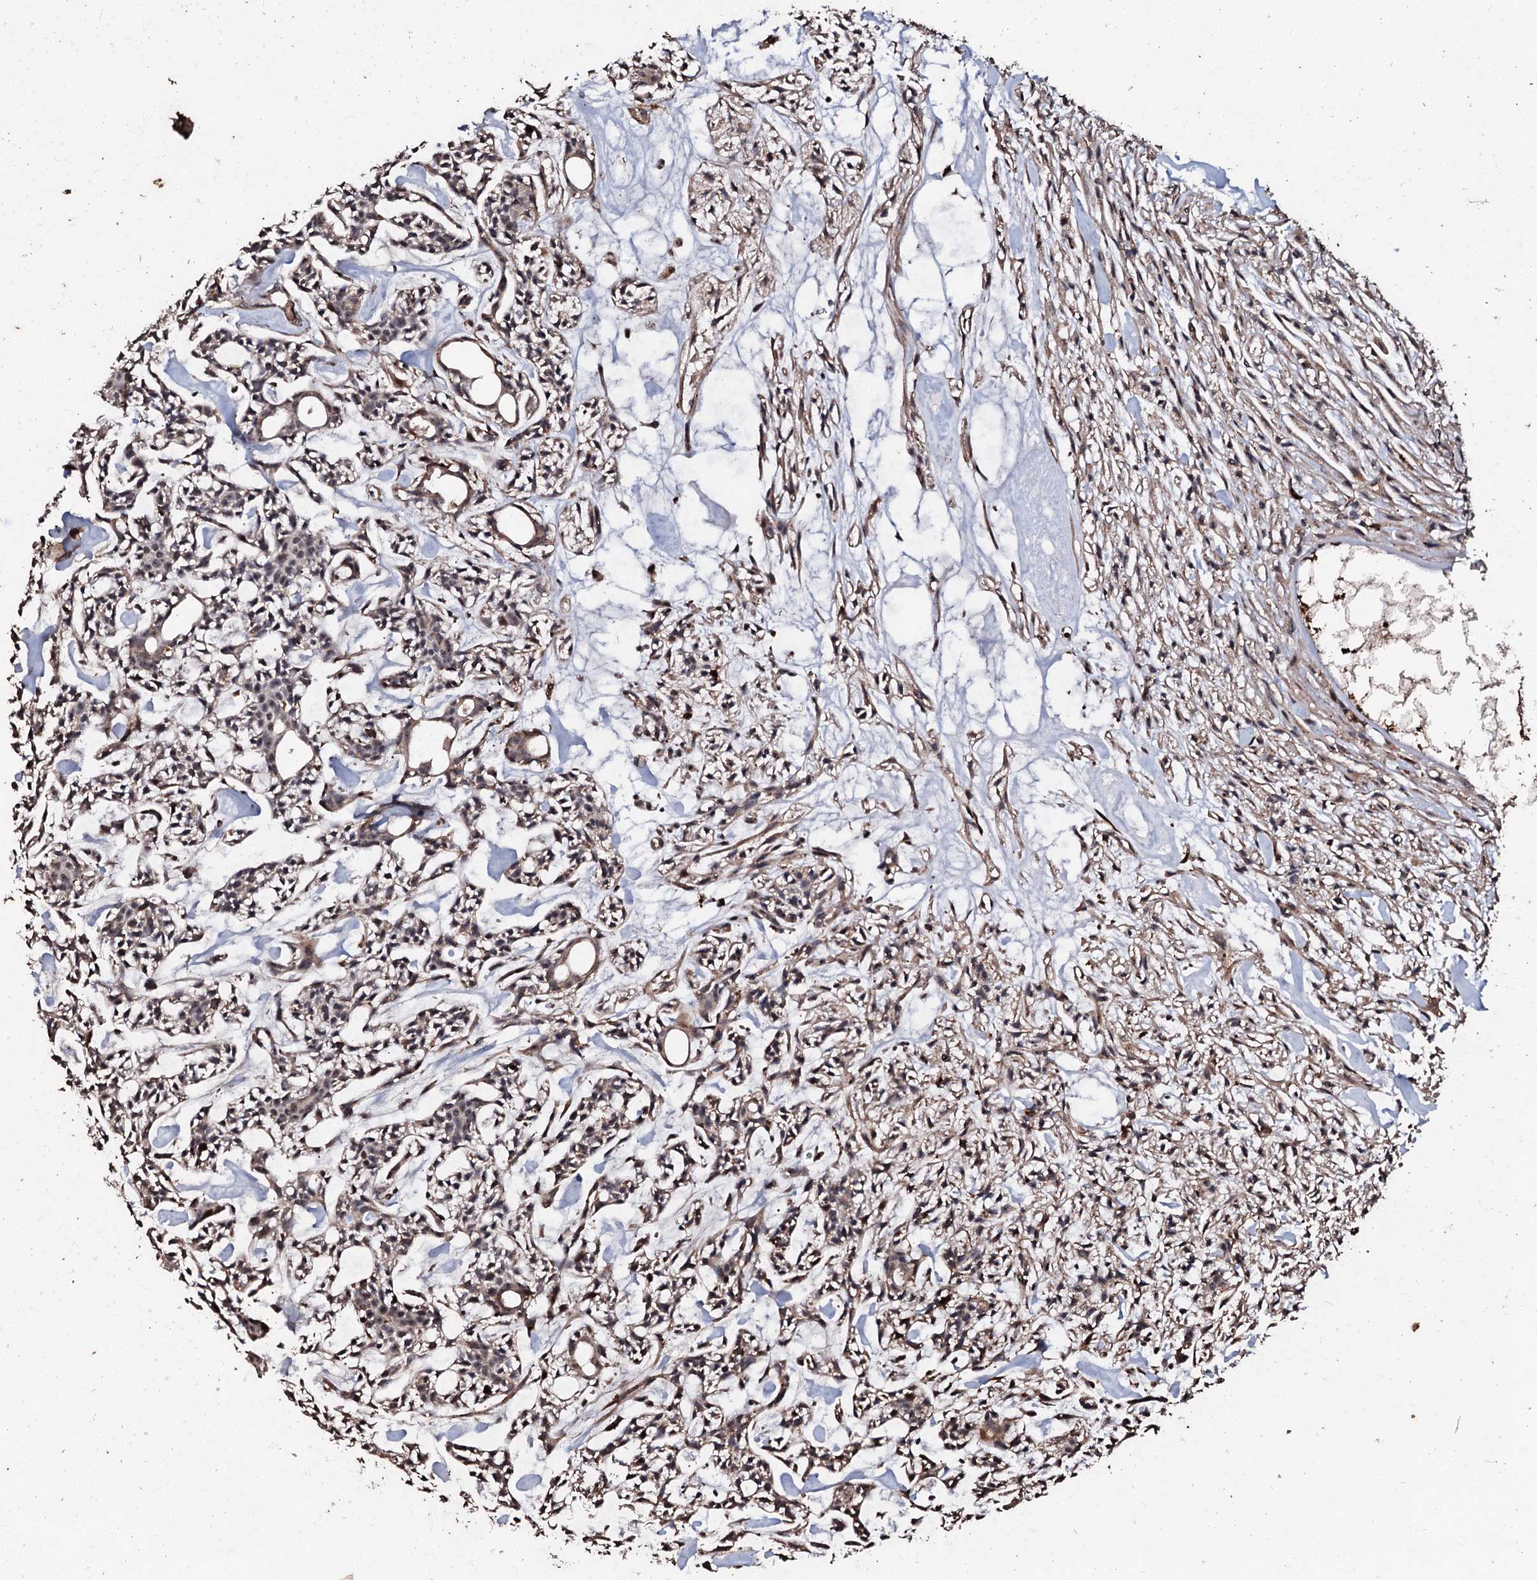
{"staining": {"intensity": "moderate", "quantity": ">75%", "location": "cytoplasmic/membranous,nuclear"}, "tissue": "head and neck cancer", "cell_type": "Tumor cells", "image_type": "cancer", "snomed": [{"axis": "morphology", "description": "Adenocarcinoma, NOS"}, {"axis": "topography", "description": "Salivary gland"}, {"axis": "topography", "description": "Head-Neck"}], "caption": "Head and neck cancer stained with IHC demonstrates moderate cytoplasmic/membranous and nuclear staining in about >75% of tumor cells.", "gene": "SUPT7L", "patient": {"sex": "male", "age": 55}}